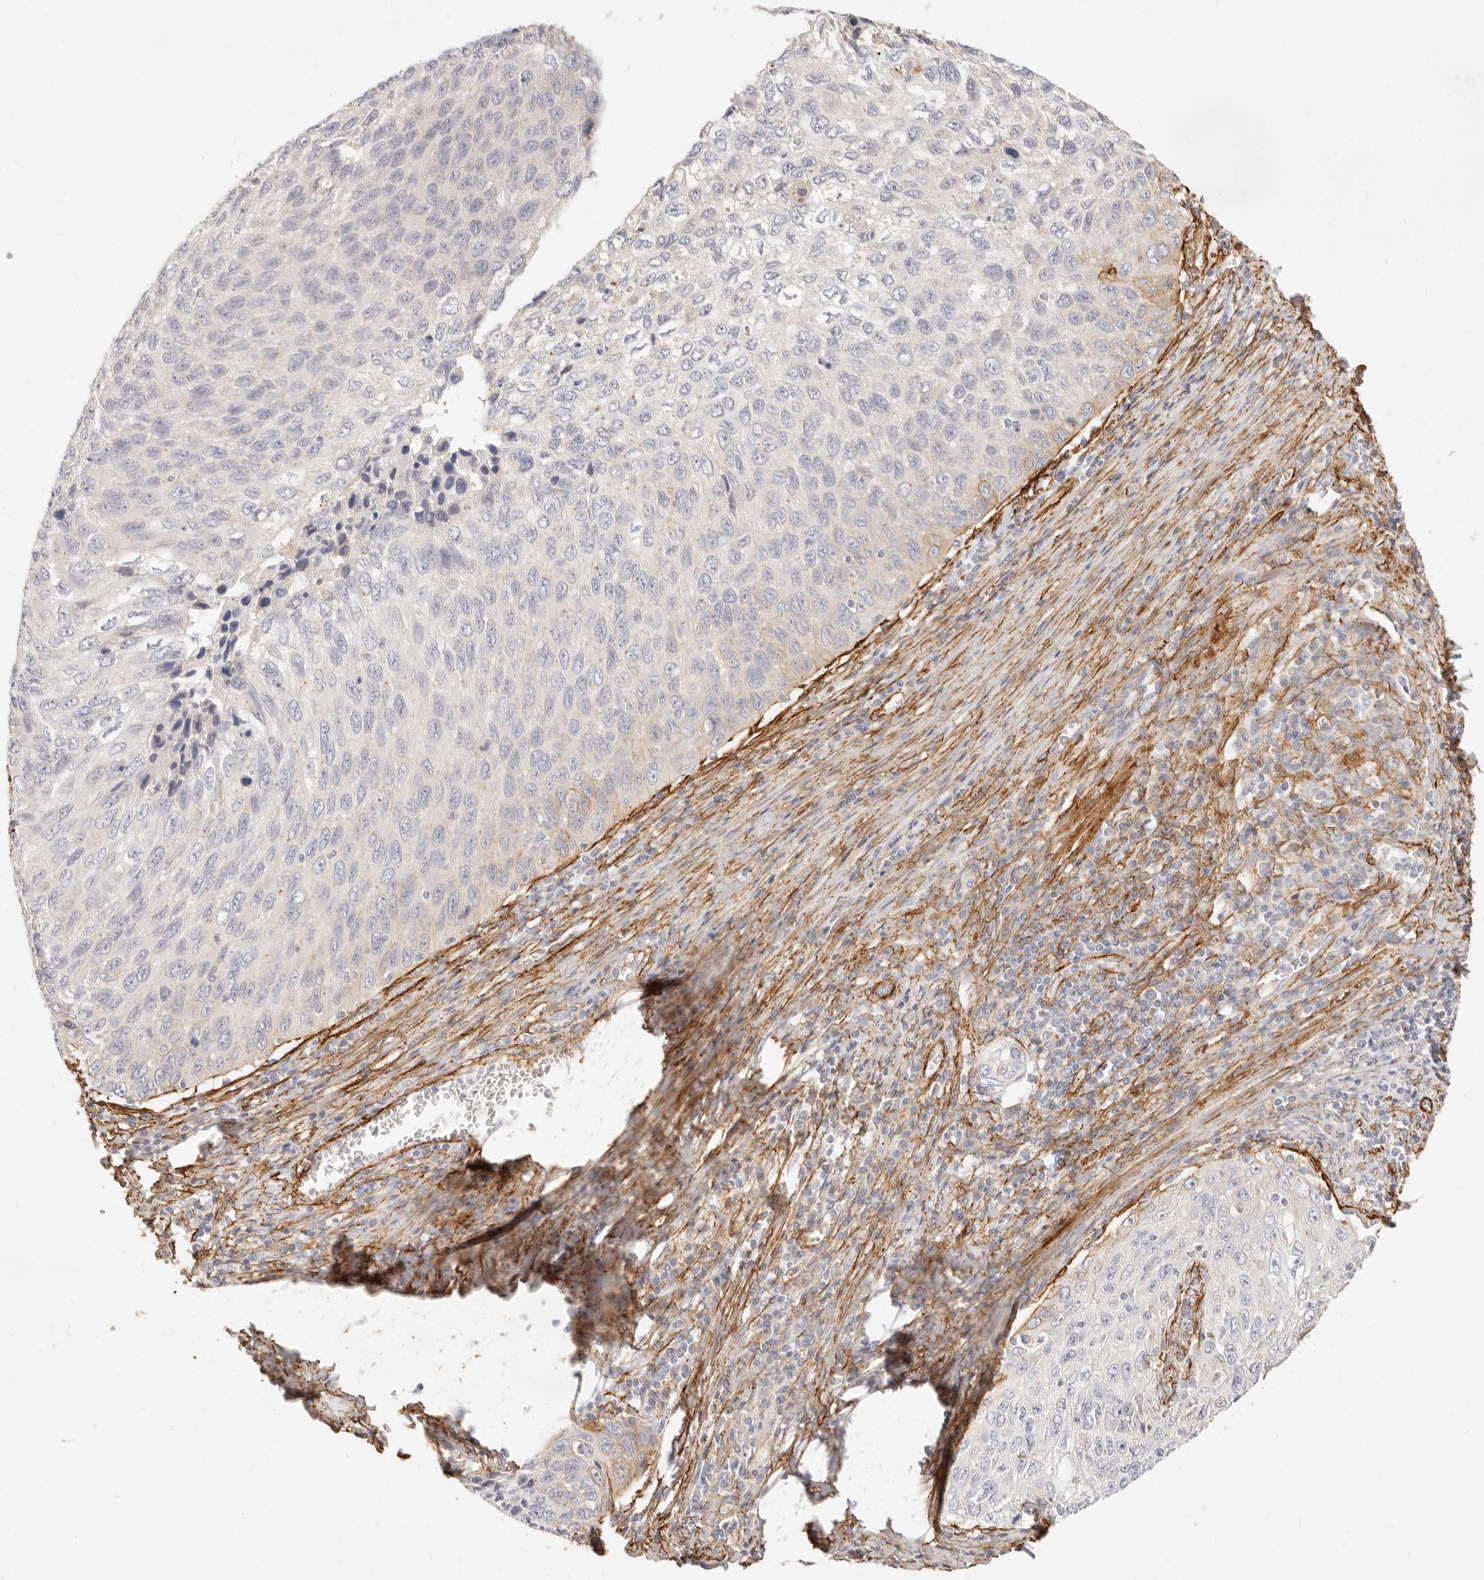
{"staining": {"intensity": "negative", "quantity": "none", "location": "none"}, "tissue": "cervical cancer", "cell_type": "Tumor cells", "image_type": "cancer", "snomed": [{"axis": "morphology", "description": "Squamous cell carcinoma, NOS"}, {"axis": "topography", "description": "Cervix"}], "caption": "A photomicrograph of human squamous cell carcinoma (cervical) is negative for staining in tumor cells. (Stains: DAB immunohistochemistry with hematoxylin counter stain, Microscopy: brightfield microscopy at high magnification).", "gene": "TMTC2", "patient": {"sex": "female", "age": 53}}